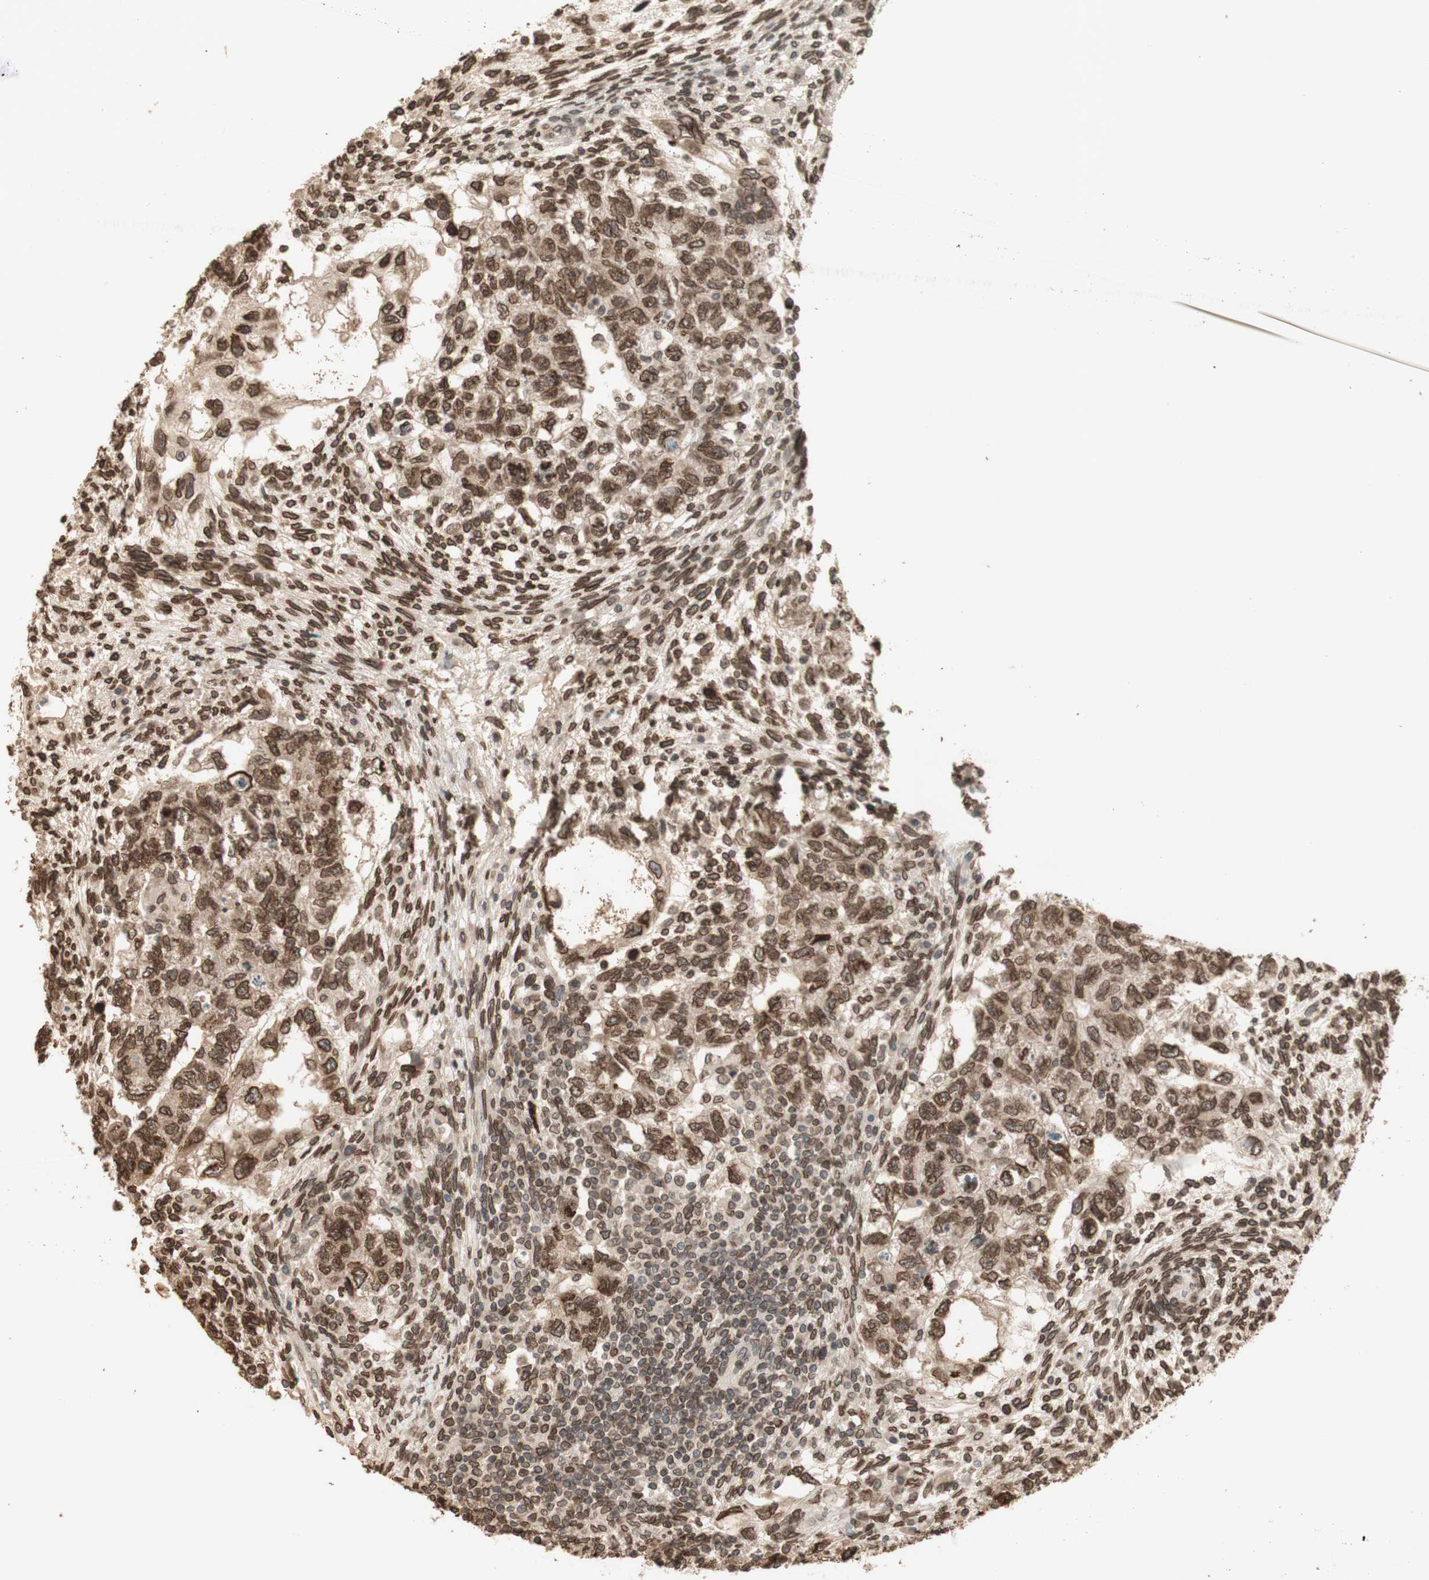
{"staining": {"intensity": "moderate", "quantity": ">75%", "location": "cytoplasmic/membranous,nuclear"}, "tissue": "testis cancer", "cell_type": "Tumor cells", "image_type": "cancer", "snomed": [{"axis": "morphology", "description": "Normal tissue, NOS"}, {"axis": "morphology", "description": "Carcinoma, Embryonal, NOS"}, {"axis": "topography", "description": "Testis"}], "caption": "Protein staining of testis cancer tissue demonstrates moderate cytoplasmic/membranous and nuclear expression in approximately >75% of tumor cells.", "gene": "TMPO", "patient": {"sex": "male", "age": 36}}